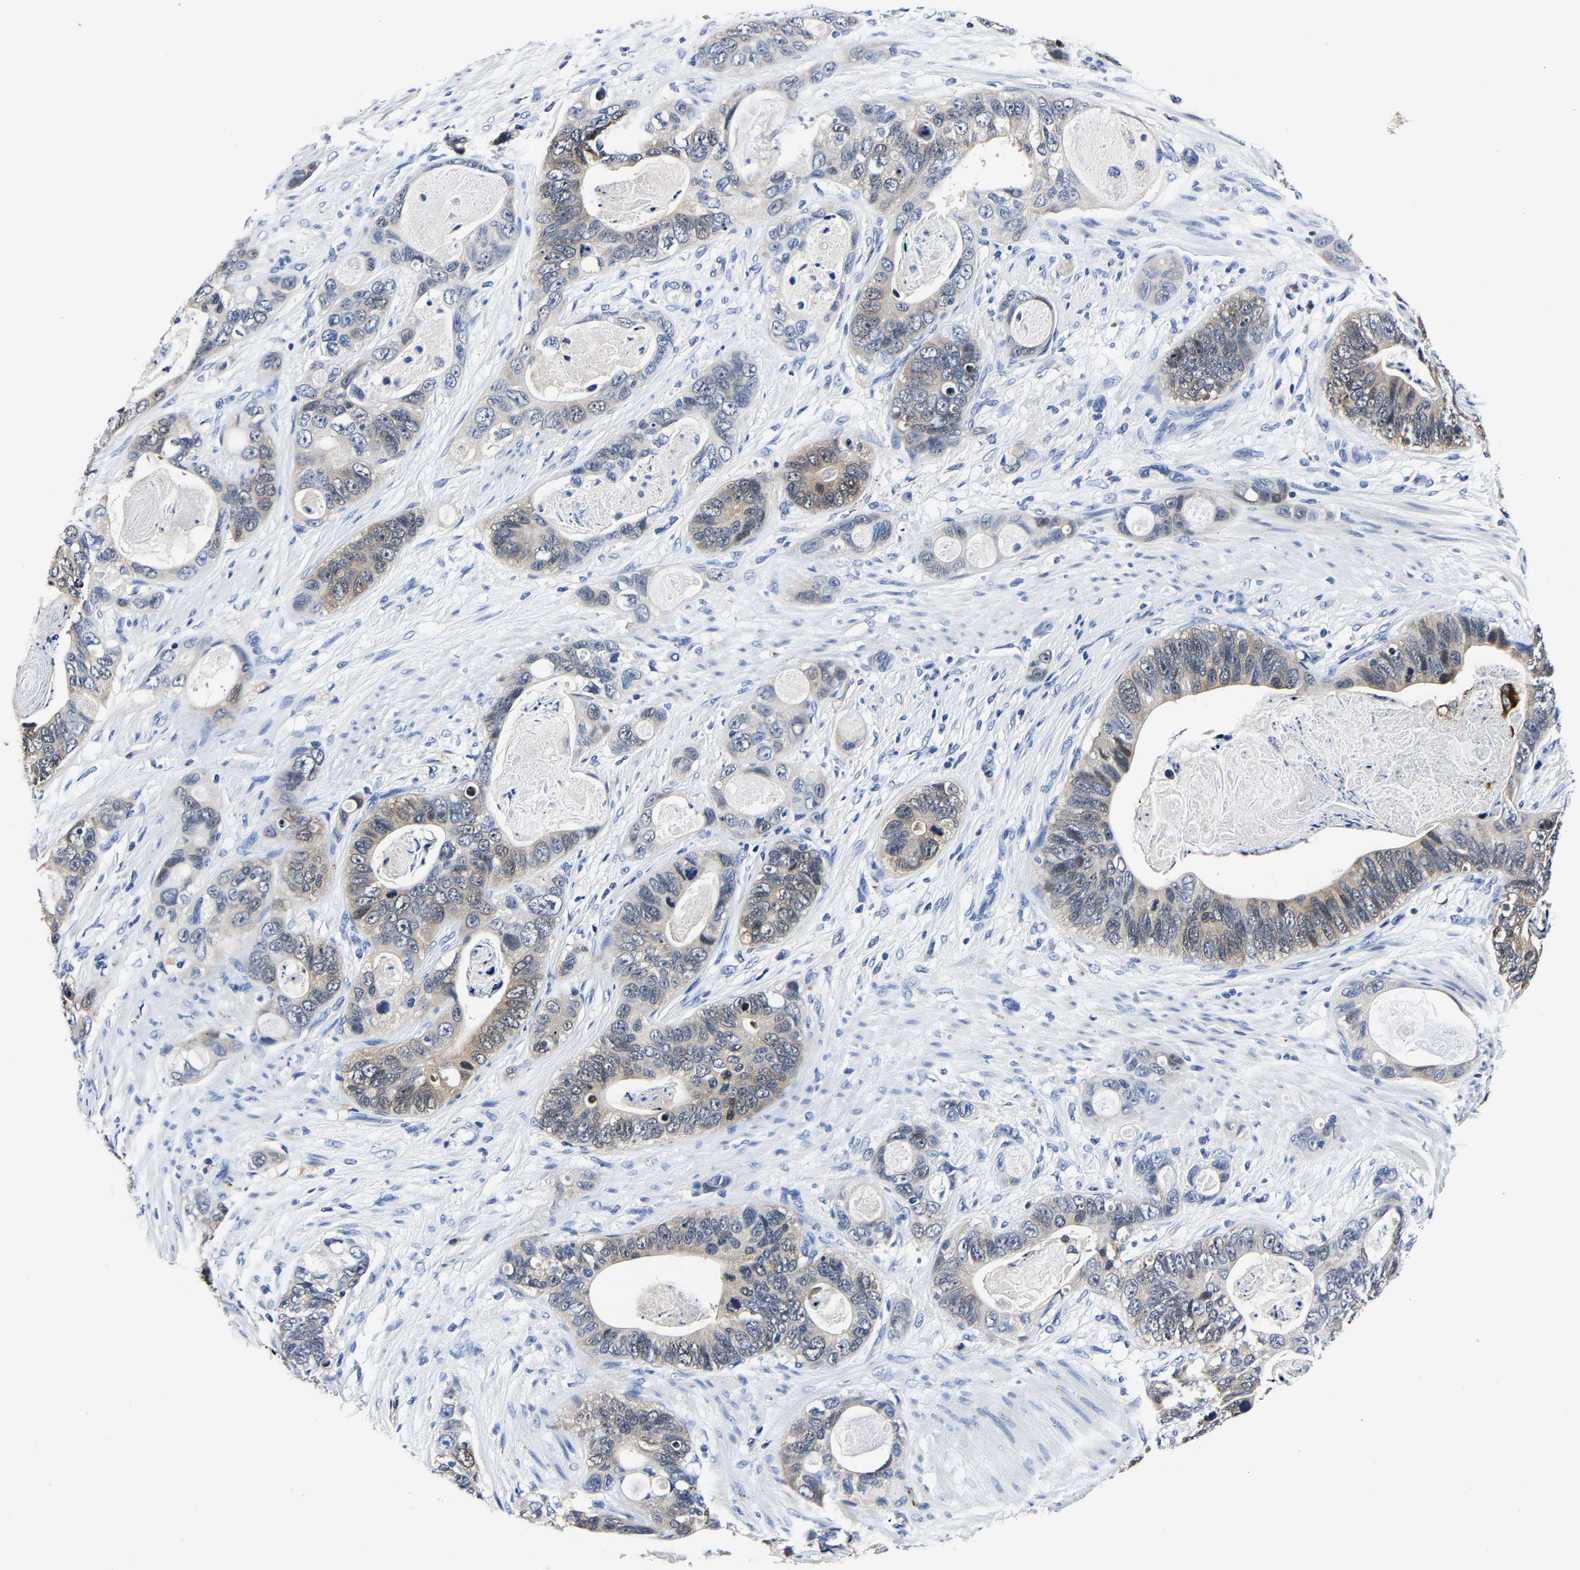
{"staining": {"intensity": "weak", "quantity": "<25%", "location": "cytoplasmic/membranous"}, "tissue": "stomach cancer", "cell_type": "Tumor cells", "image_type": "cancer", "snomed": [{"axis": "morphology", "description": "Normal tissue, NOS"}, {"axis": "morphology", "description": "Adenocarcinoma, NOS"}, {"axis": "topography", "description": "Stomach"}], "caption": "An IHC image of stomach cancer (adenocarcinoma) is shown. There is no staining in tumor cells of stomach cancer (adenocarcinoma).", "gene": "PSPH", "patient": {"sex": "female", "age": 89}}